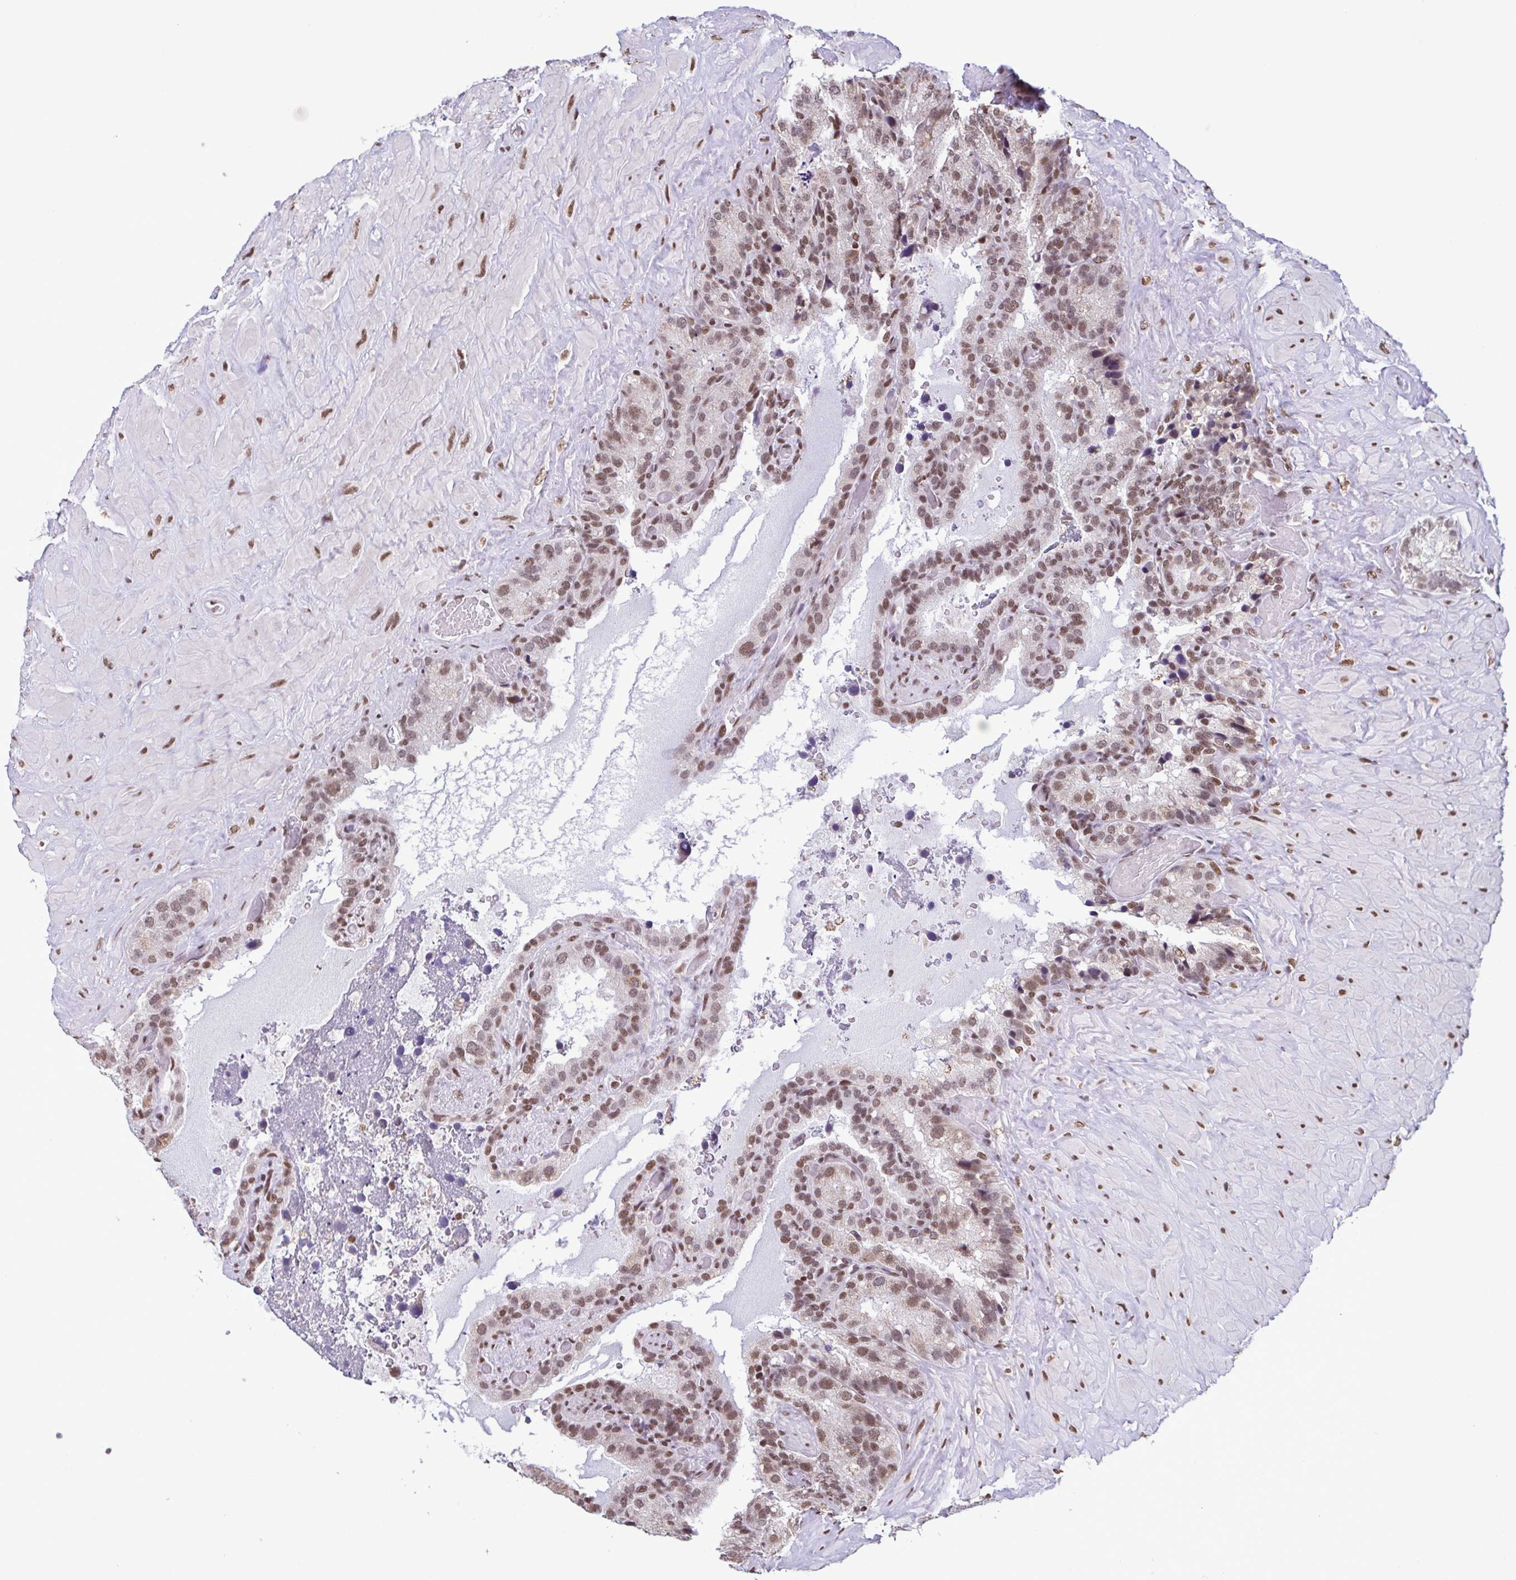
{"staining": {"intensity": "moderate", "quantity": "25%-75%", "location": "nuclear"}, "tissue": "seminal vesicle", "cell_type": "Glandular cells", "image_type": "normal", "snomed": [{"axis": "morphology", "description": "Normal tissue, NOS"}, {"axis": "topography", "description": "Seminal veicle"}], "caption": "High-magnification brightfield microscopy of normal seminal vesicle stained with DAB (3,3'-diaminobenzidine) (brown) and counterstained with hematoxylin (blue). glandular cells exhibit moderate nuclear staining is appreciated in about25%-75% of cells. Using DAB (brown) and hematoxylin (blue) stains, captured at high magnification using brightfield microscopy.", "gene": "TIMM21", "patient": {"sex": "male", "age": 60}}